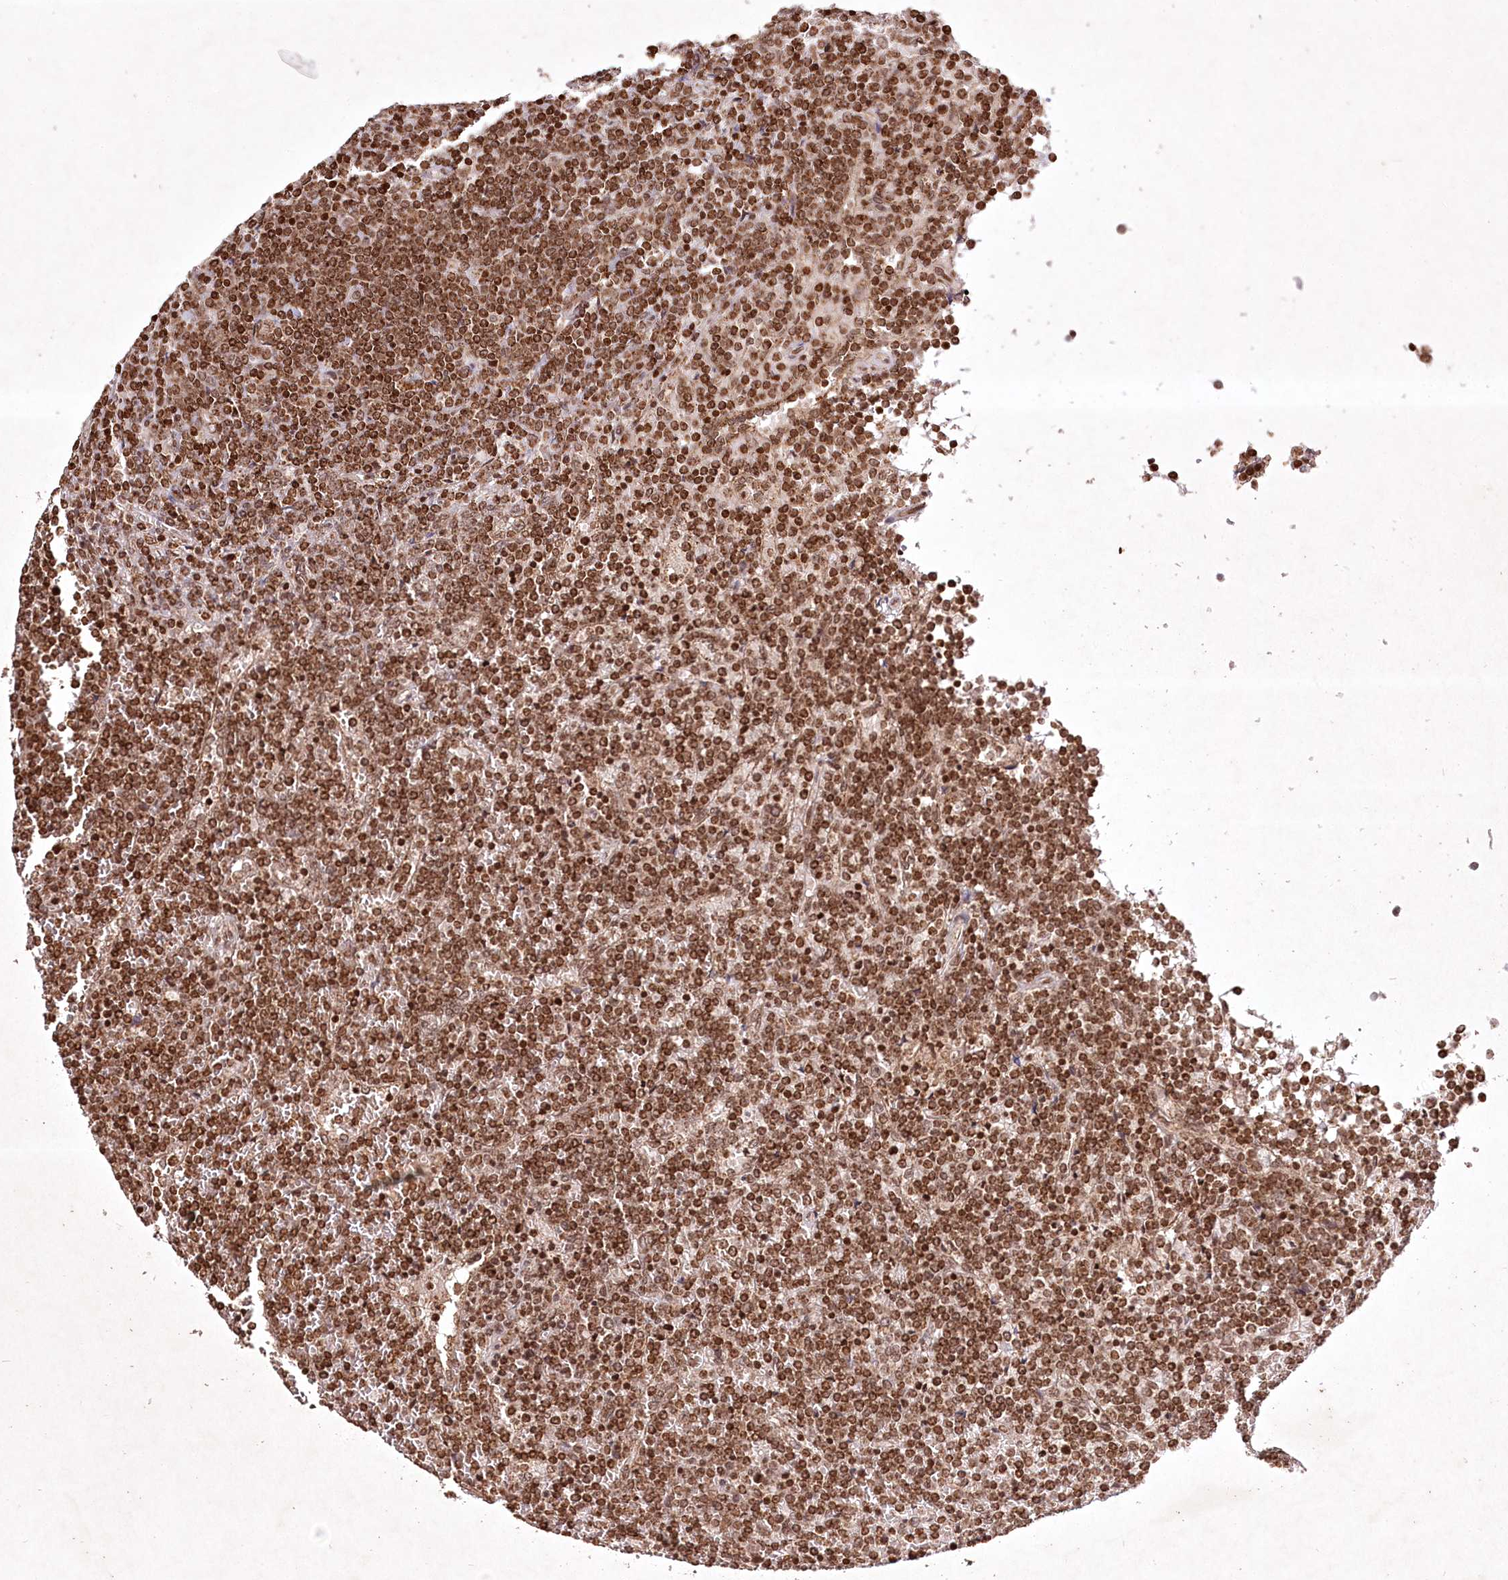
{"staining": {"intensity": "strong", "quantity": ">75%", "location": "nuclear"}, "tissue": "lymphoma", "cell_type": "Tumor cells", "image_type": "cancer", "snomed": [{"axis": "morphology", "description": "Malignant lymphoma, non-Hodgkin's type, Low grade"}, {"axis": "topography", "description": "Spleen"}], "caption": "Immunohistochemical staining of malignant lymphoma, non-Hodgkin's type (low-grade) displays strong nuclear protein positivity in approximately >75% of tumor cells.", "gene": "CARM1", "patient": {"sex": "female", "age": 19}}